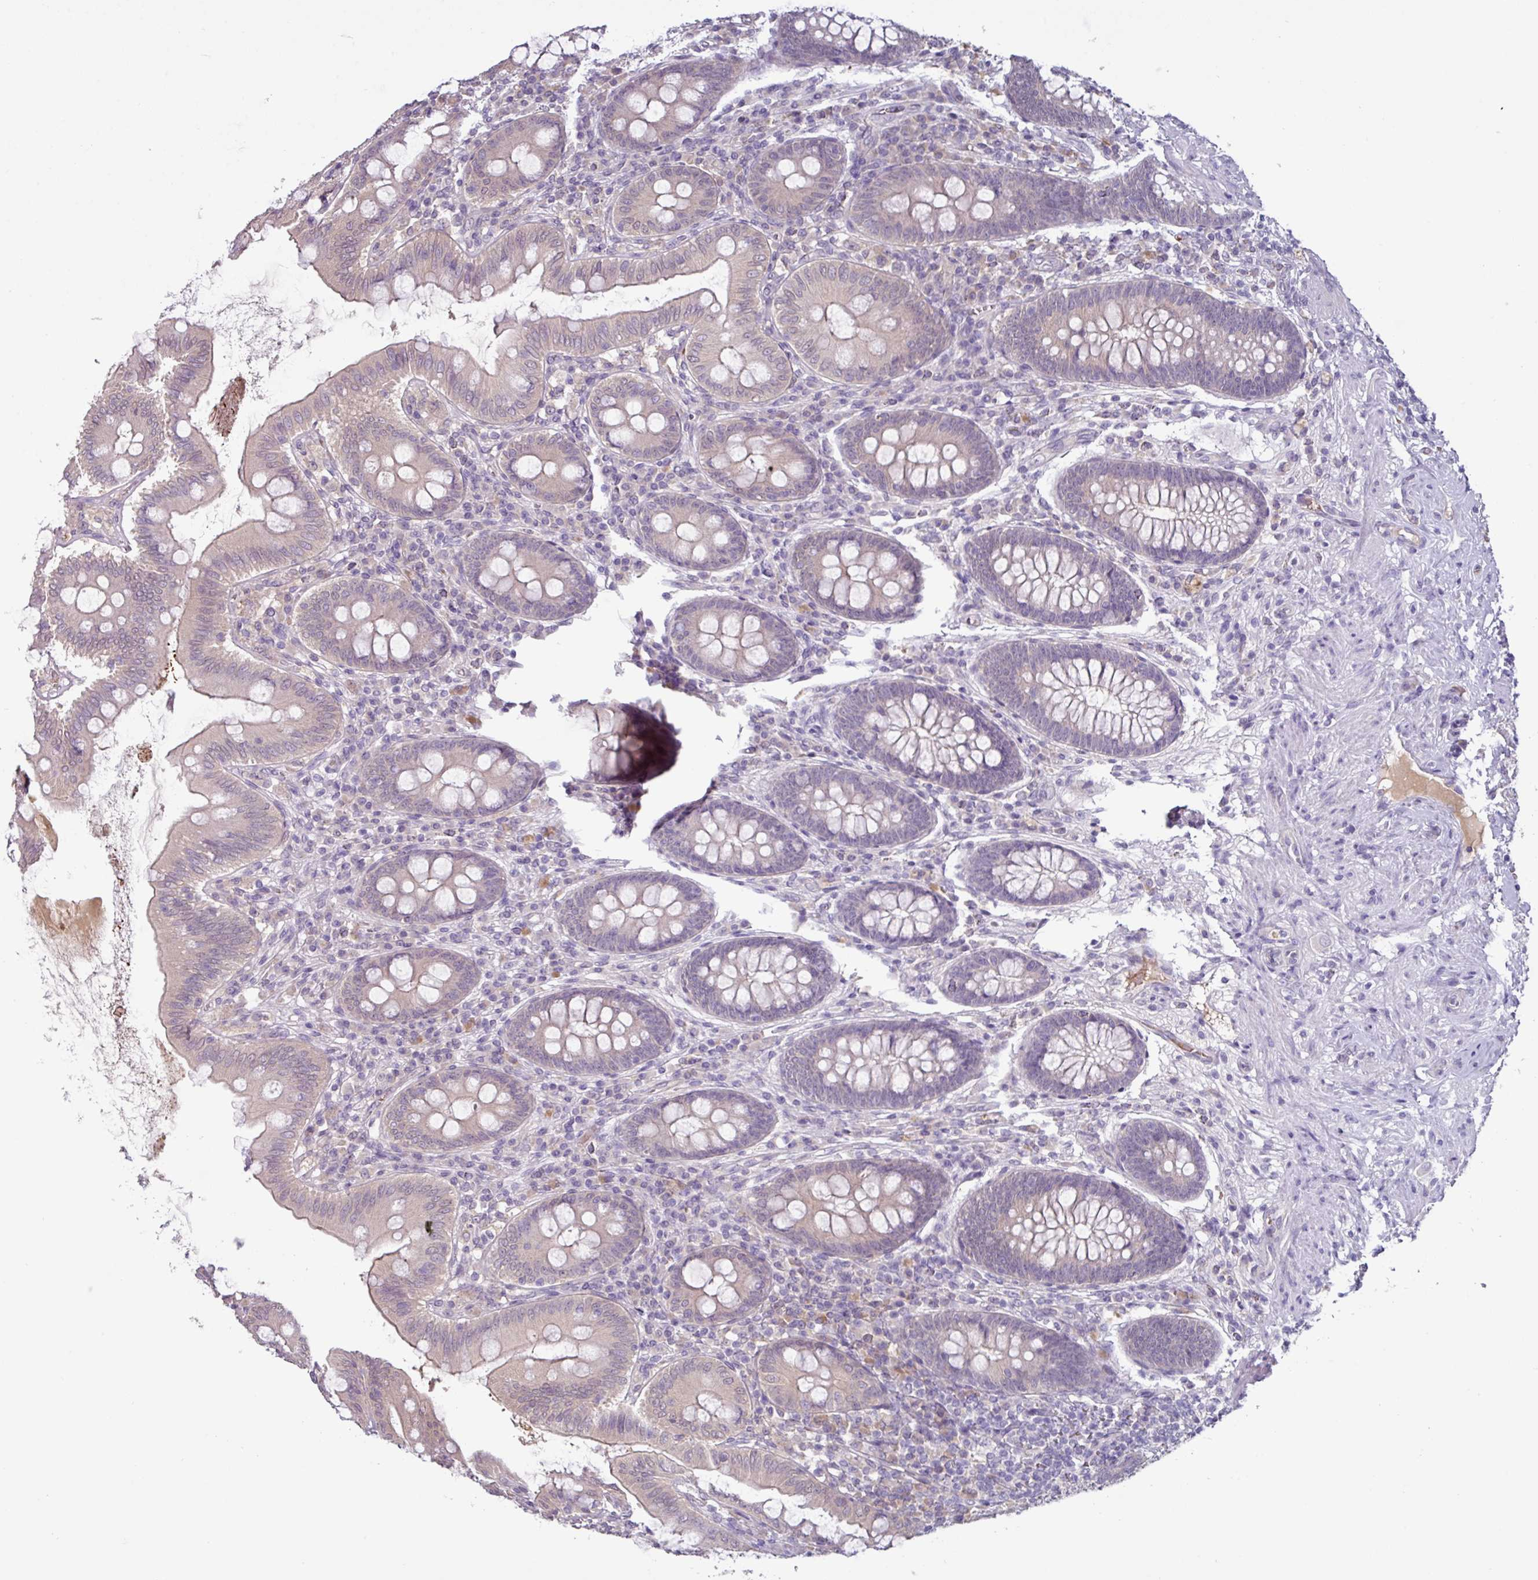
{"staining": {"intensity": "weak", "quantity": "<25%", "location": "nuclear"}, "tissue": "appendix", "cell_type": "Glandular cells", "image_type": "normal", "snomed": [{"axis": "morphology", "description": "Normal tissue, NOS"}, {"axis": "topography", "description": "Appendix"}], "caption": "Unremarkable appendix was stained to show a protein in brown. There is no significant expression in glandular cells. (Brightfield microscopy of DAB IHC at high magnification).", "gene": "SLC5A10", "patient": {"sex": "male", "age": 71}}